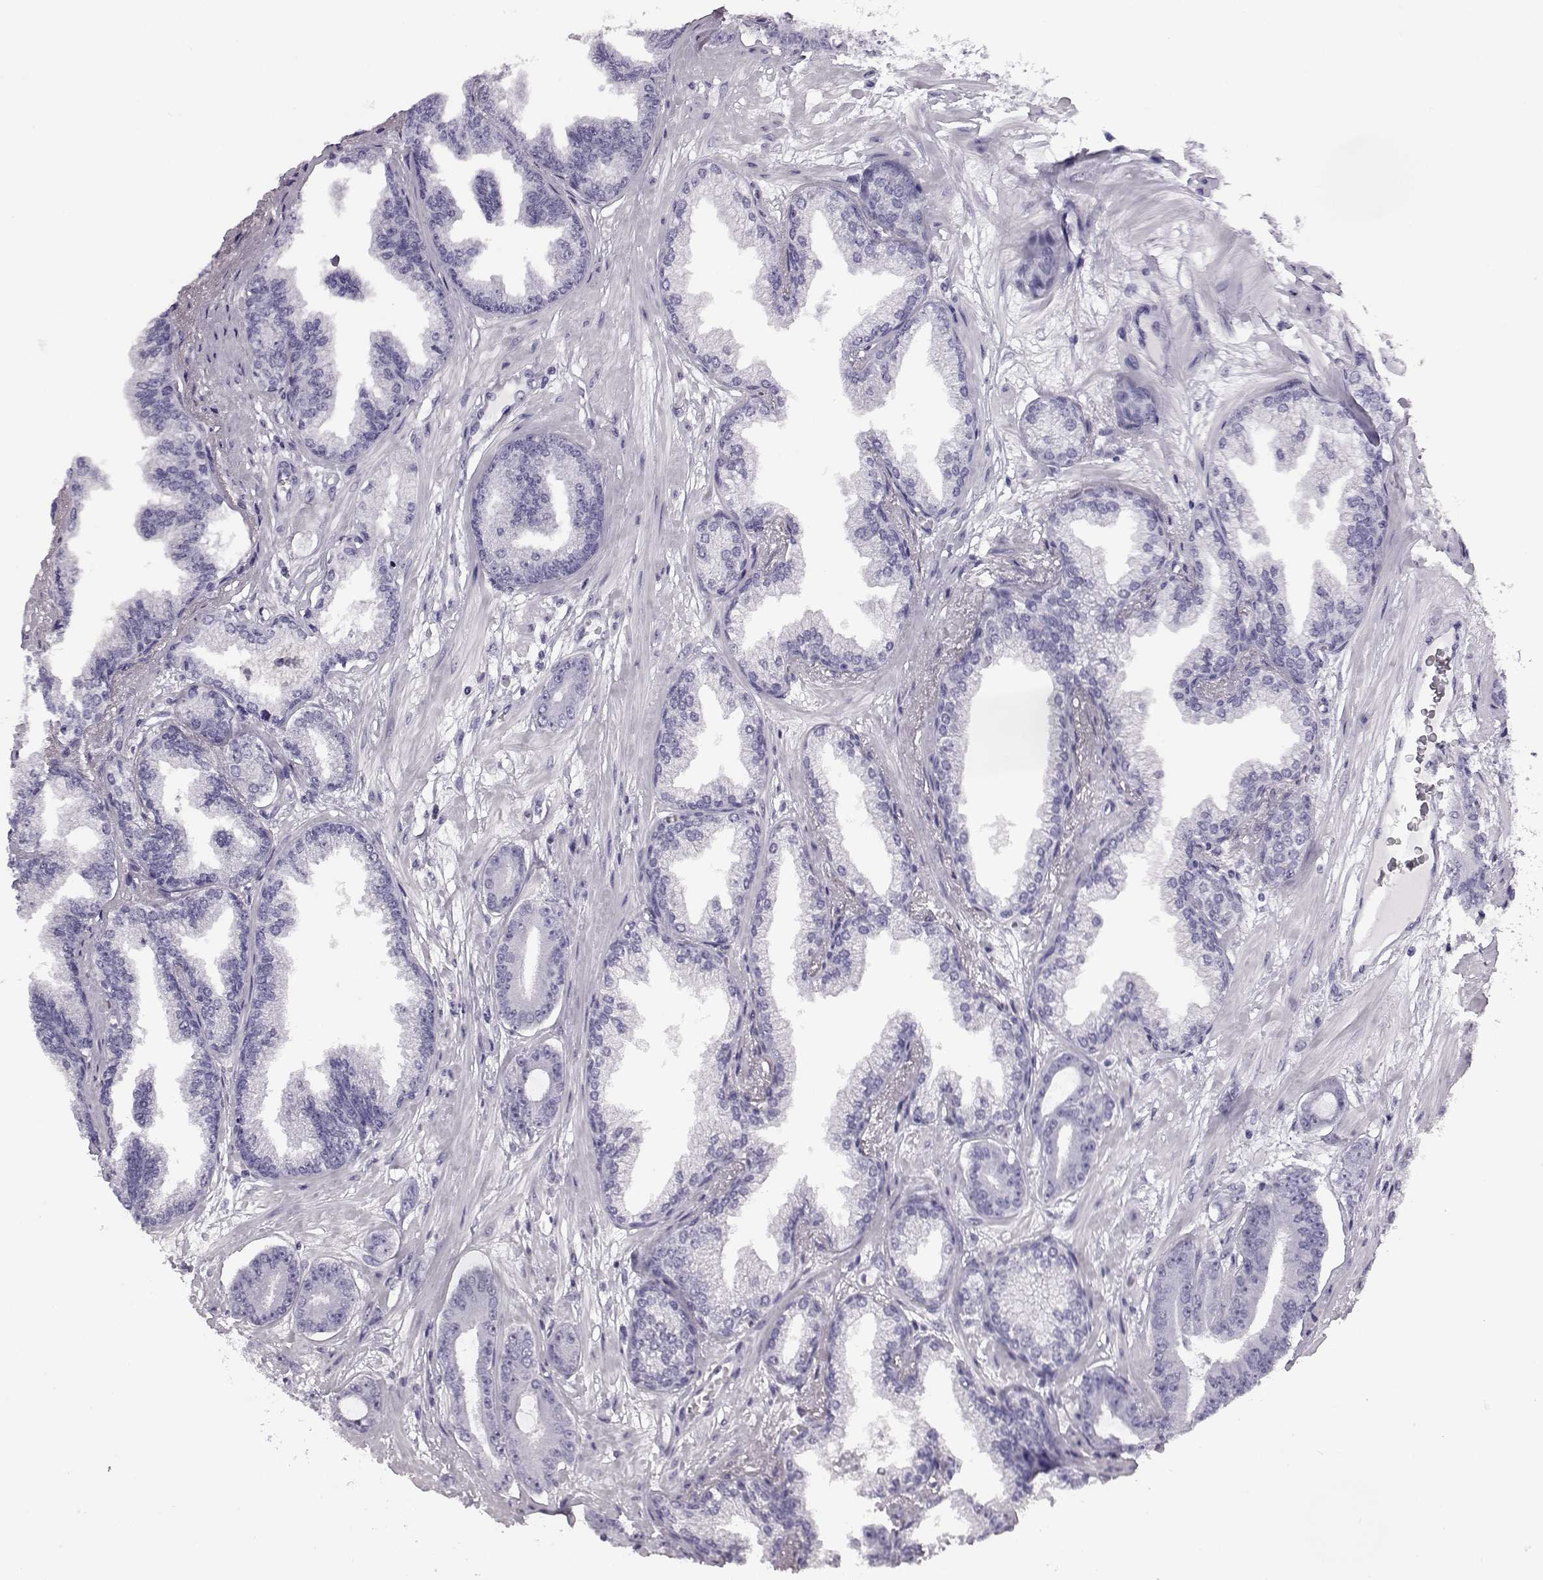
{"staining": {"intensity": "negative", "quantity": "none", "location": "none"}, "tissue": "prostate cancer", "cell_type": "Tumor cells", "image_type": "cancer", "snomed": [{"axis": "morphology", "description": "Adenocarcinoma, Low grade"}, {"axis": "topography", "description": "Prostate"}], "caption": "Adenocarcinoma (low-grade) (prostate) stained for a protein using IHC shows no expression tumor cells.", "gene": "ADGRG2", "patient": {"sex": "male", "age": 64}}